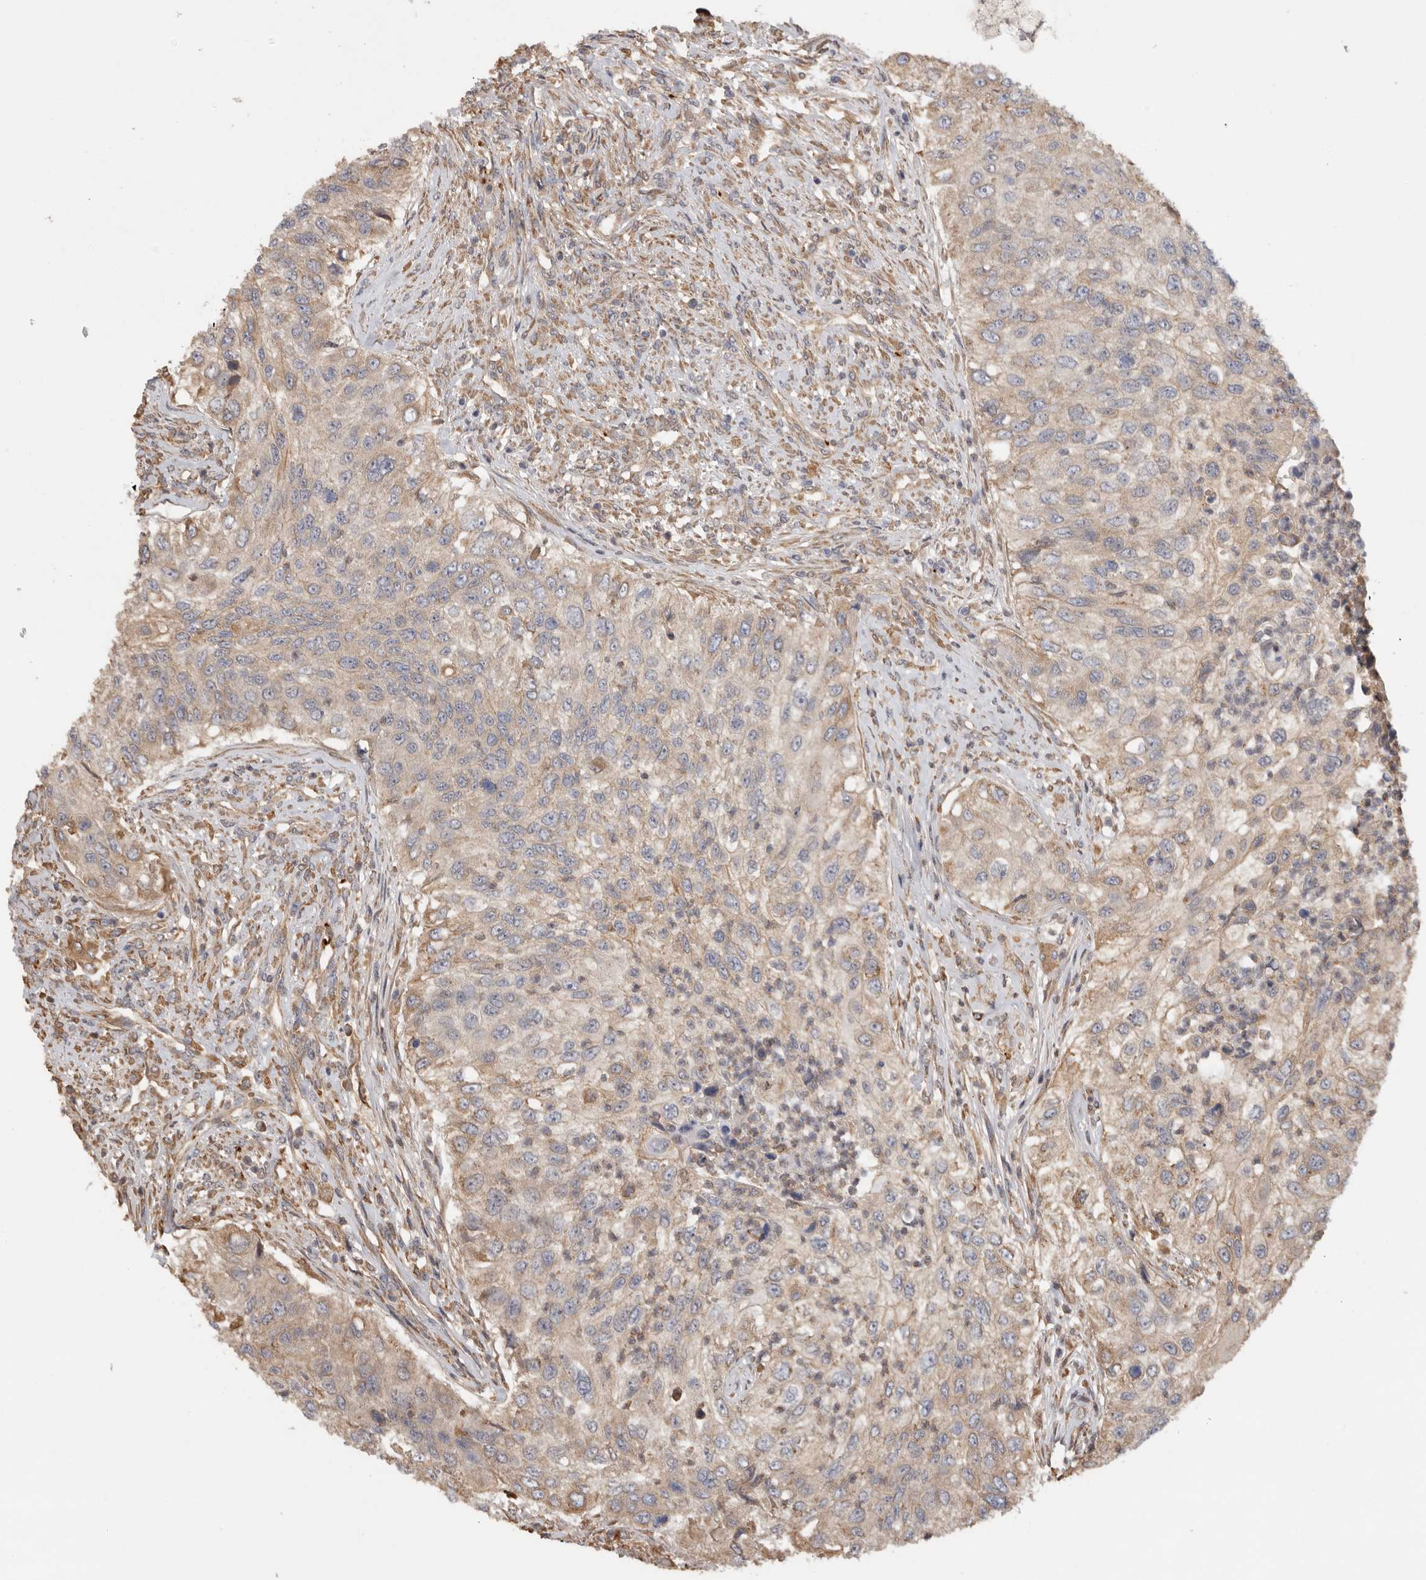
{"staining": {"intensity": "weak", "quantity": "25%-75%", "location": "cytoplasmic/membranous"}, "tissue": "urothelial cancer", "cell_type": "Tumor cells", "image_type": "cancer", "snomed": [{"axis": "morphology", "description": "Urothelial carcinoma, High grade"}, {"axis": "topography", "description": "Urinary bladder"}], "caption": "An image of human urothelial carcinoma (high-grade) stained for a protein demonstrates weak cytoplasmic/membranous brown staining in tumor cells. (DAB (3,3'-diaminobenzidine) IHC with brightfield microscopy, high magnification).", "gene": "CDC42BPB", "patient": {"sex": "female", "age": 60}}